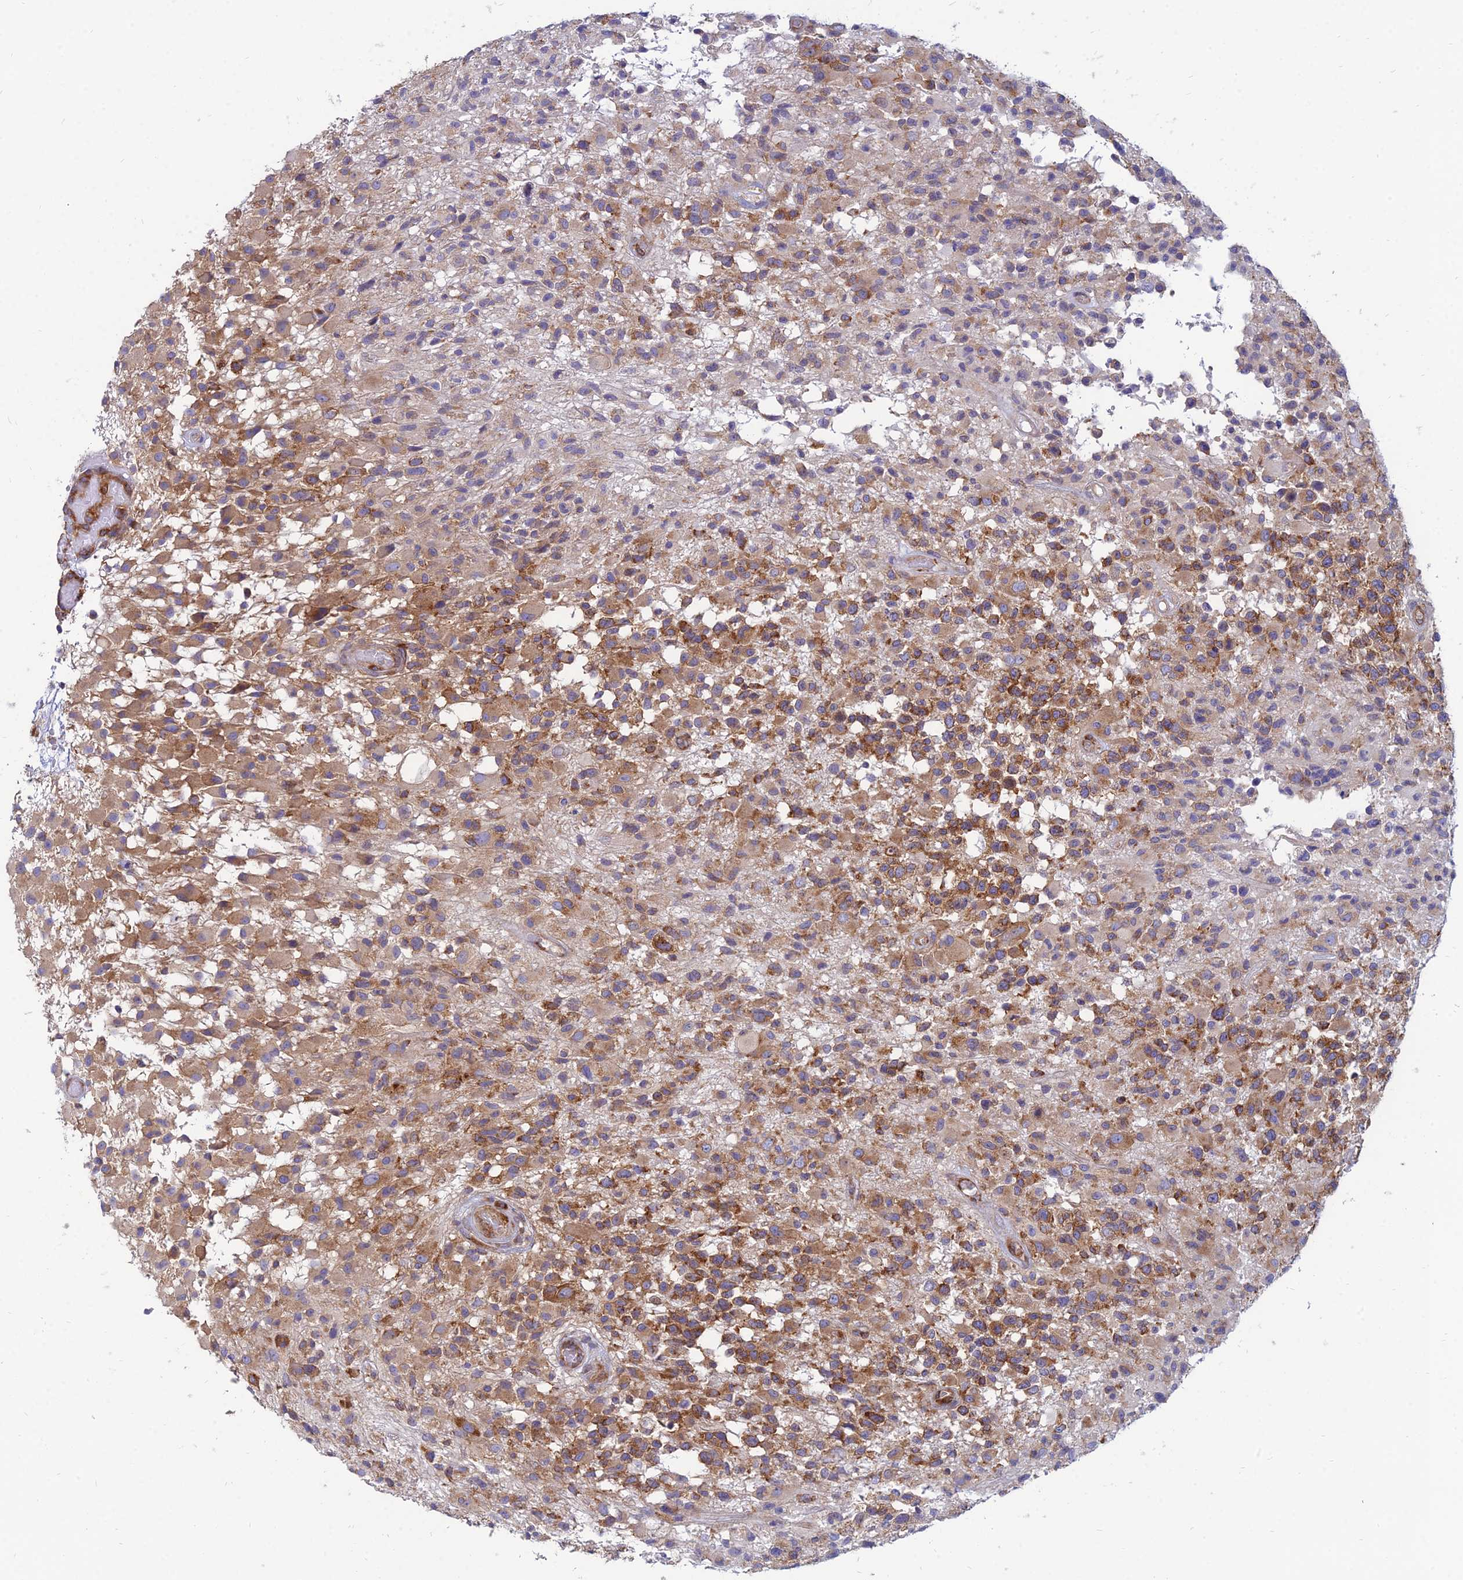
{"staining": {"intensity": "strong", "quantity": ">75%", "location": "cytoplasmic/membranous"}, "tissue": "glioma", "cell_type": "Tumor cells", "image_type": "cancer", "snomed": [{"axis": "morphology", "description": "Glioma, malignant, High grade"}, {"axis": "morphology", "description": "Glioblastoma, NOS"}, {"axis": "topography", "description": "Brain"}], "caption": "High-magnification brightfield microscopy of glioma stained with DAB (brown) and counterstained with hematoxylin (blue). tumor cells exhibit strong cytoplasmic/membranous expression is seen in about>75% of cells.", "gene": "TXLNA", "patient": {"sex": "male", "age": 60}}